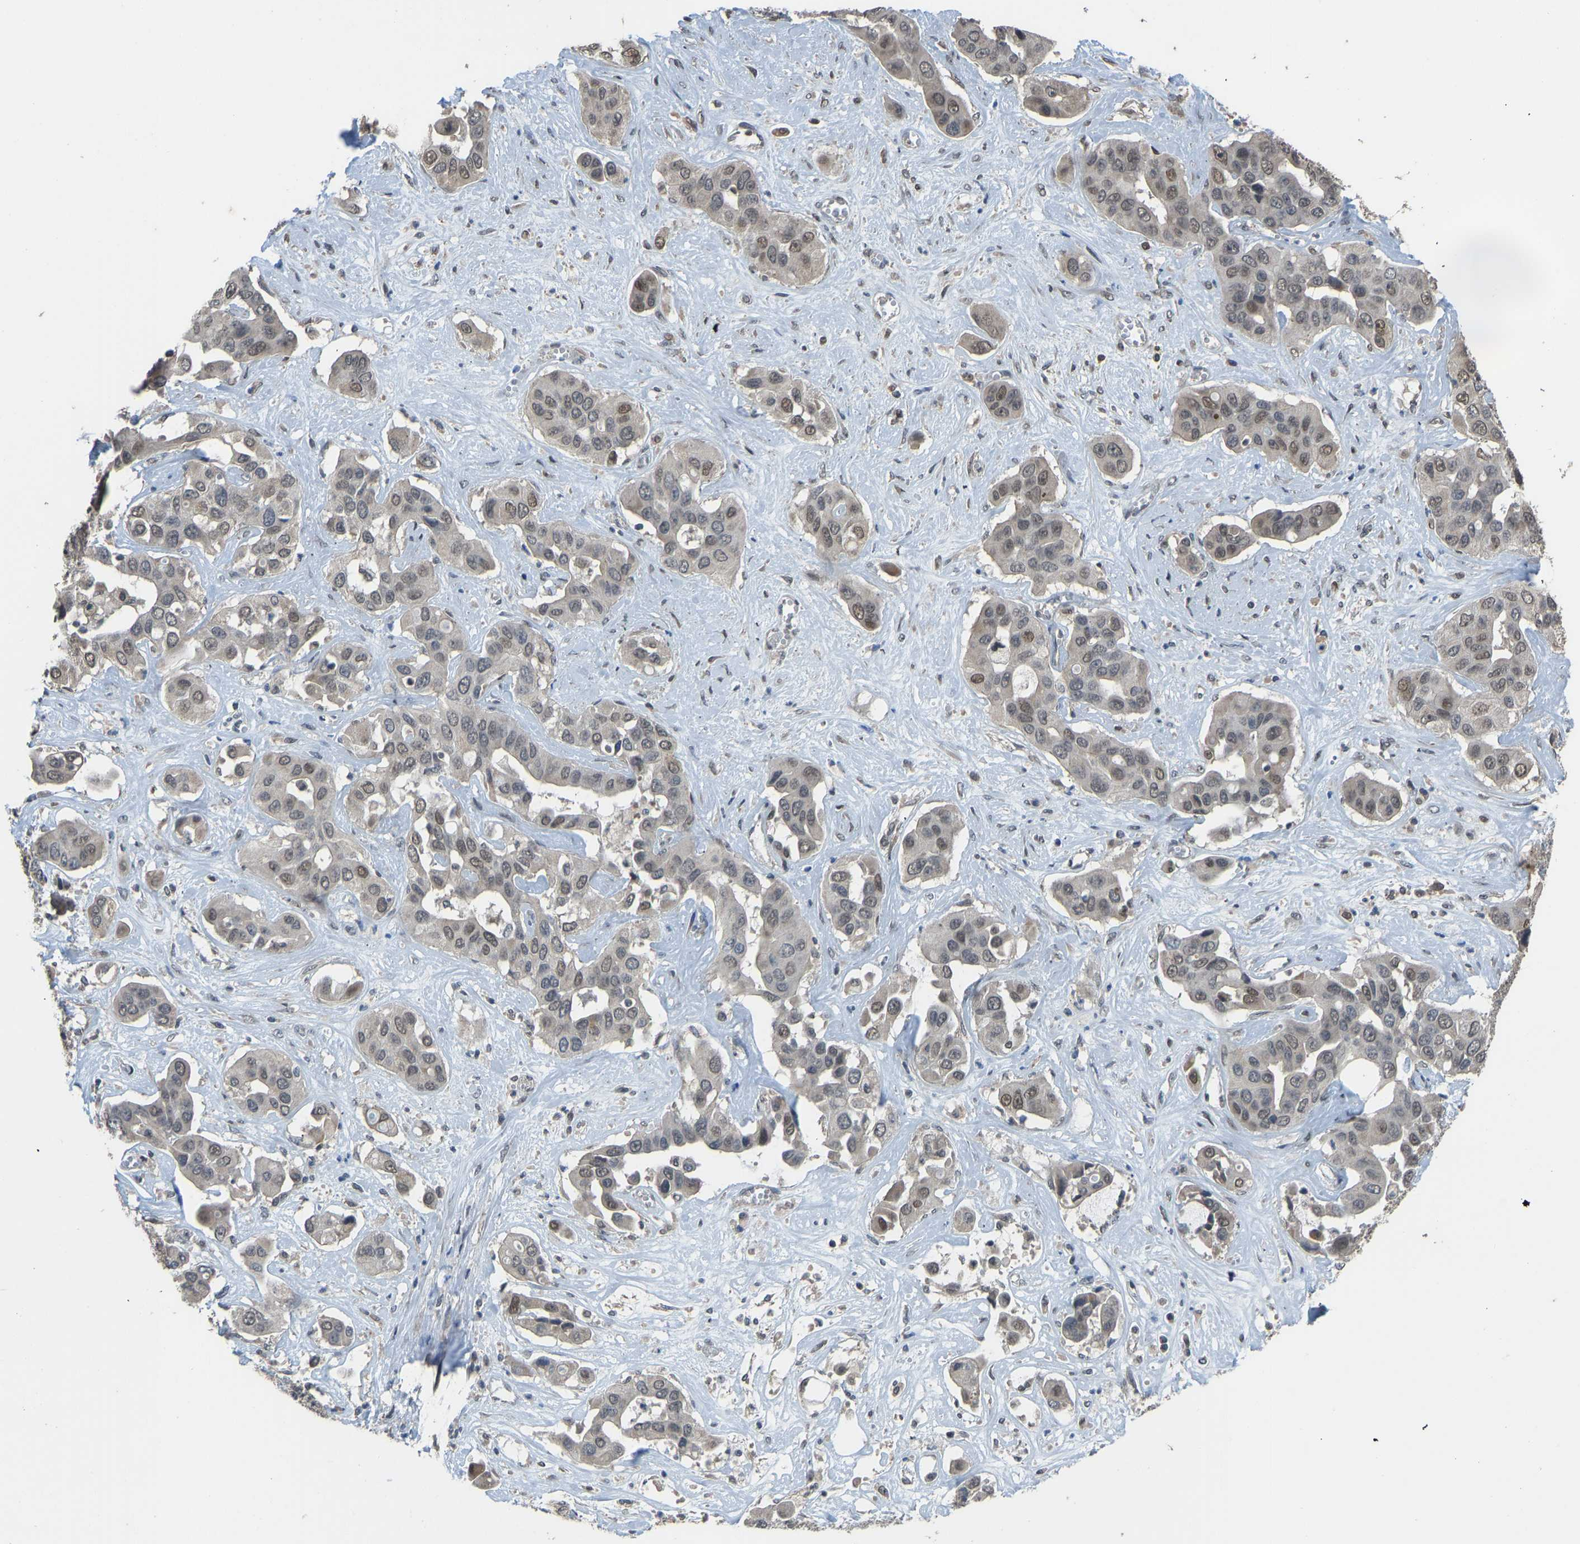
{"staining": {"intensity": "weak", "quantity": "25%-75%", "location": "nuclear"}, "tissue": "liver cancer", "cell_type": "Tumor cells", "image_type": "cancer", "snomed": [{"axis": "morphology", "description": "Cholangiocarcinoma"}, {"axis": "topography", "description": "Liver"}], "caption": "Human cholangiocarcinoma (liver) stained for a protein (brown) exhibits weak nuclear positive expression in about 25%-75% of tumor cells.", "gene": "KPNA6", "patient": {"sex": "female", "age": 52}}